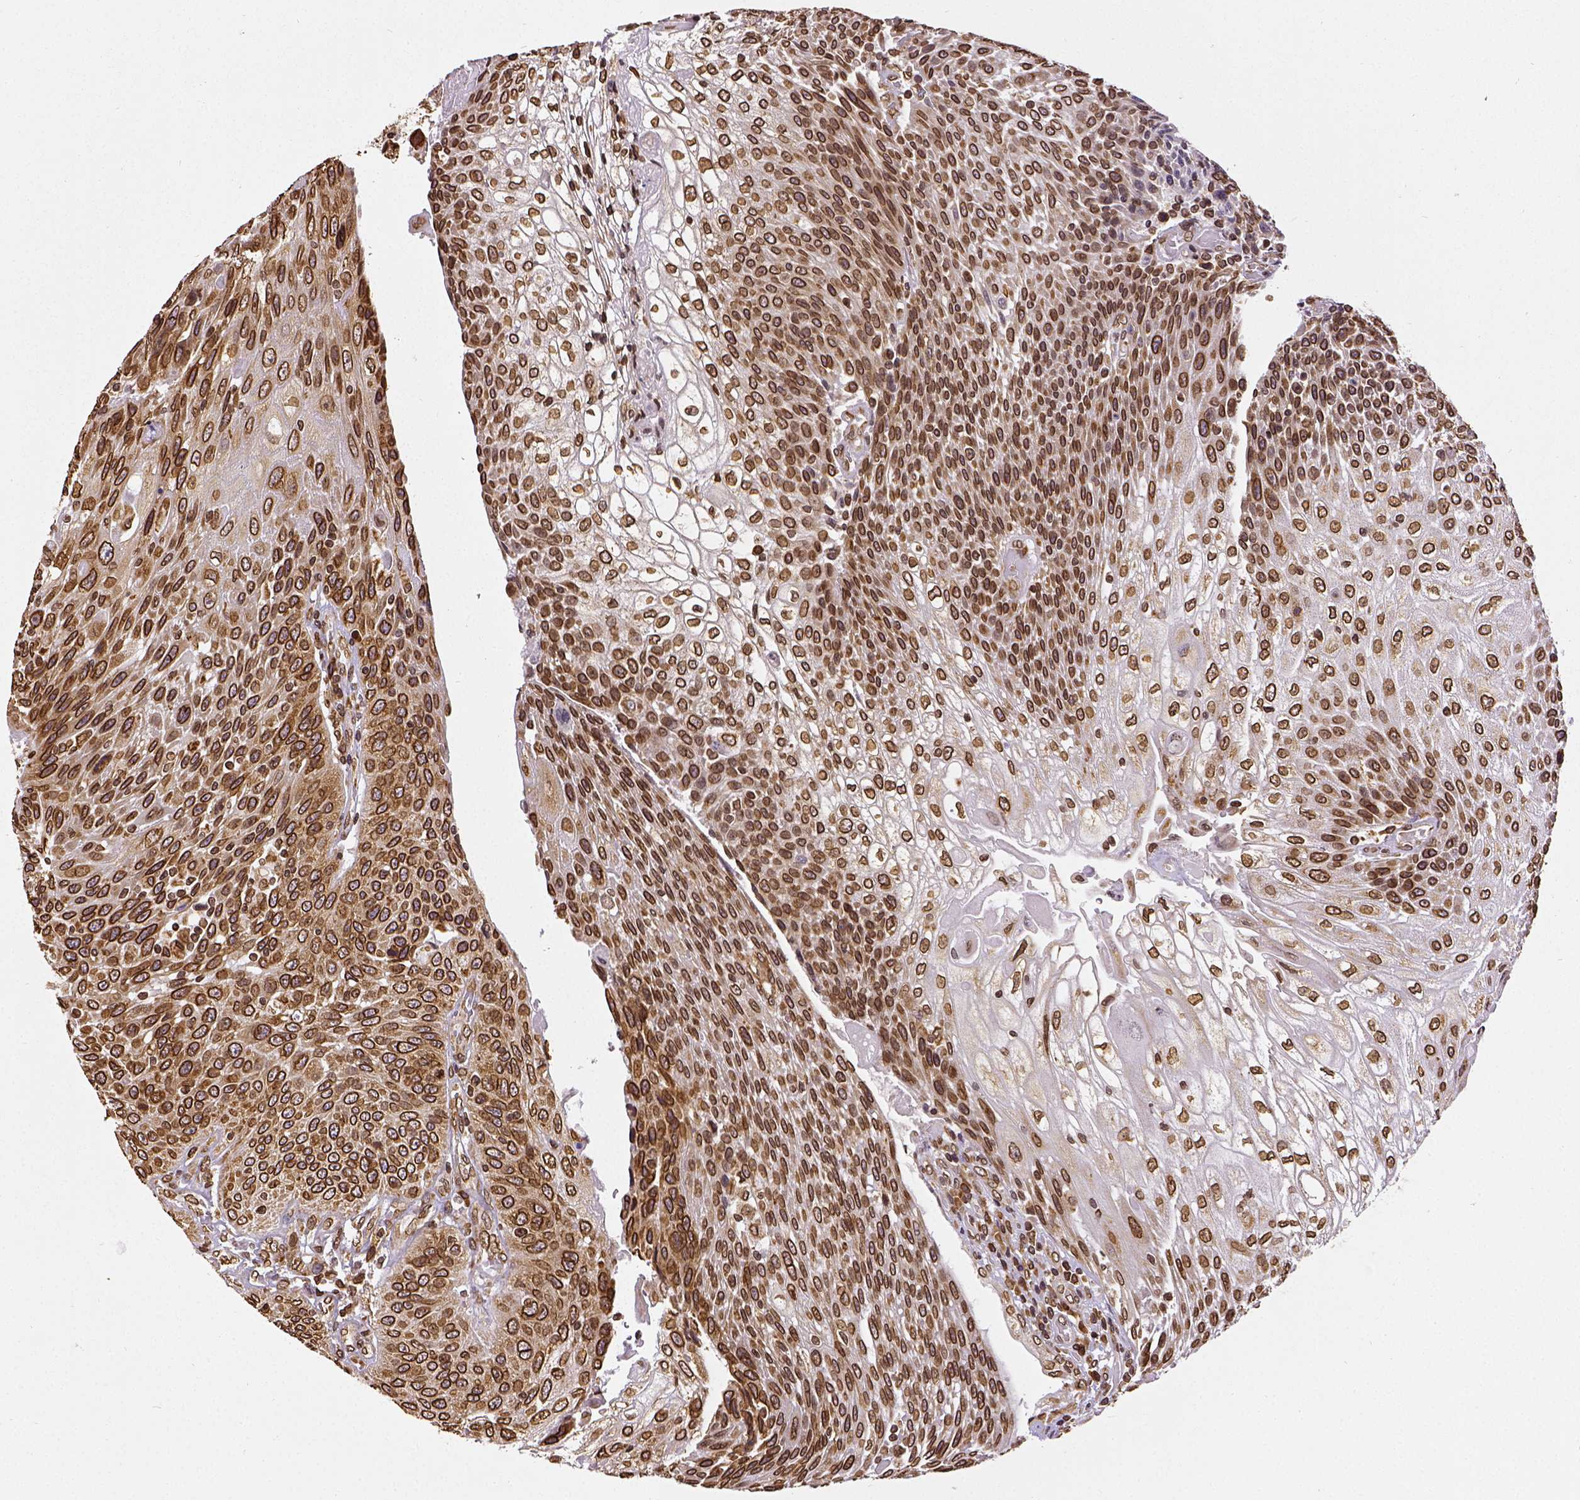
{"staining": {"intensity": "strong", "quantity": ">75%", "location": "cytoplasmic/membranous,nuclear"}, "tissue": "urothelial cancer", "cell_type": "Tumor cells", "image_type": "cancer", "snomed": [{"axis": "morphology", "description": "Urothelial carcinoma, High grade"}, {"axis": "topography", "description": "Urinary bladder"}], "caption": "Immunohistochemical staining of urothelial cancer exhibits high levels of strong cytoplasmic/membranous and nuclear staining in approximately >75% of tumor cells. The staining was performed using DAB (3,3'-diaminobenzidine), with brown indicating positive protein expression. Nuclei are stained blue with hematoxylin.", "gene": "MTDH", "patient": {"sex": "female", "age": 70}}